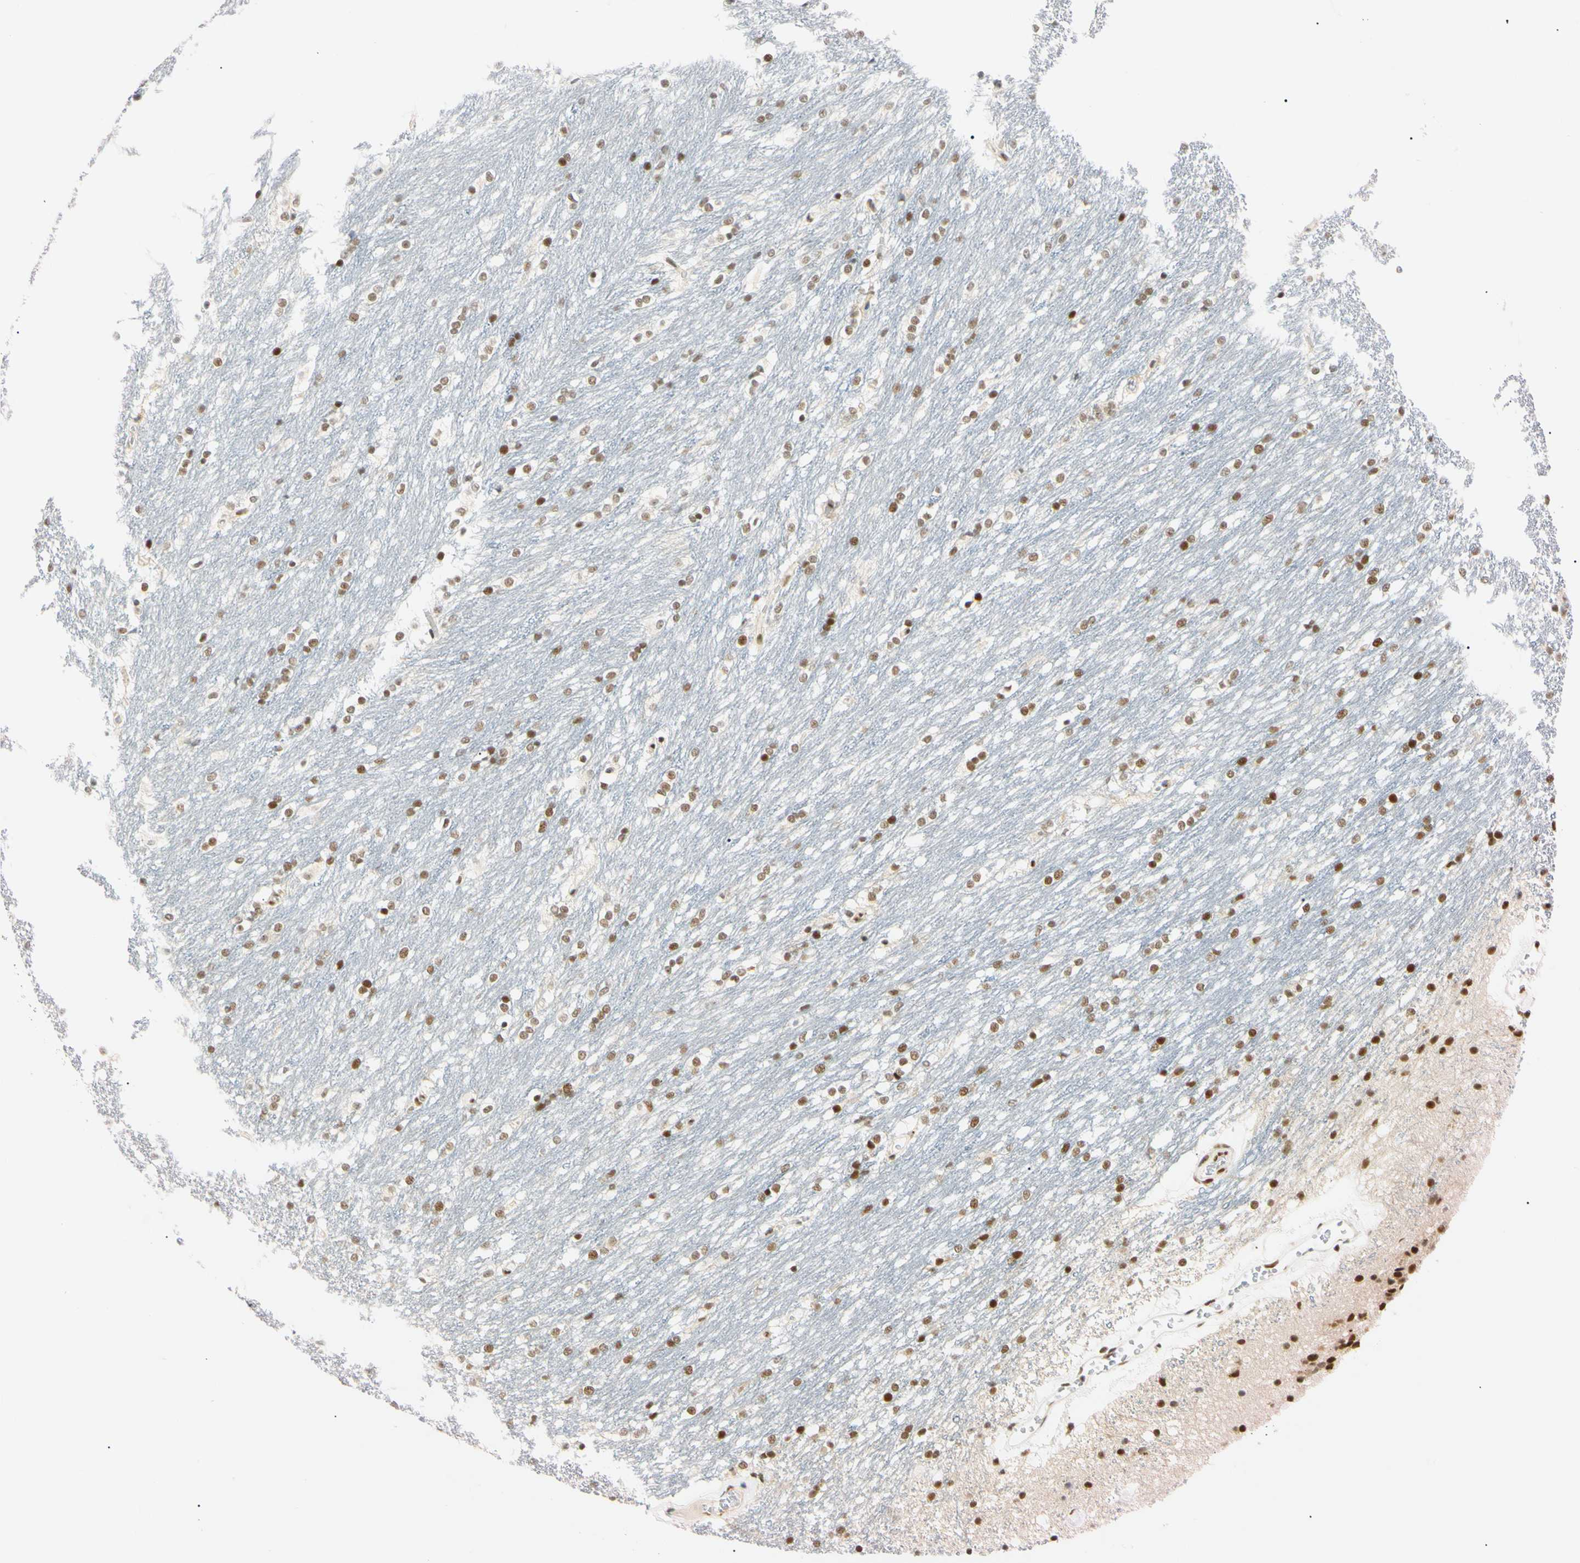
{"staining": {"intensity": "moderate", "quantity": ">75%", "location": "nuclear"}, "tissue": "caudate", "cell_type": "Glial cells", "image_type": "normal", "snomed": [{"axis": "morphology", "description": "Normal tissue, NOS"}, {"axis": "topography", "description": "Lateral ventricle wall"}], "caption": "Benign caudate reveals moderate nuclear expression in about >75% of glial cells.", "gene": "ZNF134", "patient": {"sex": "female", "age": 19}}